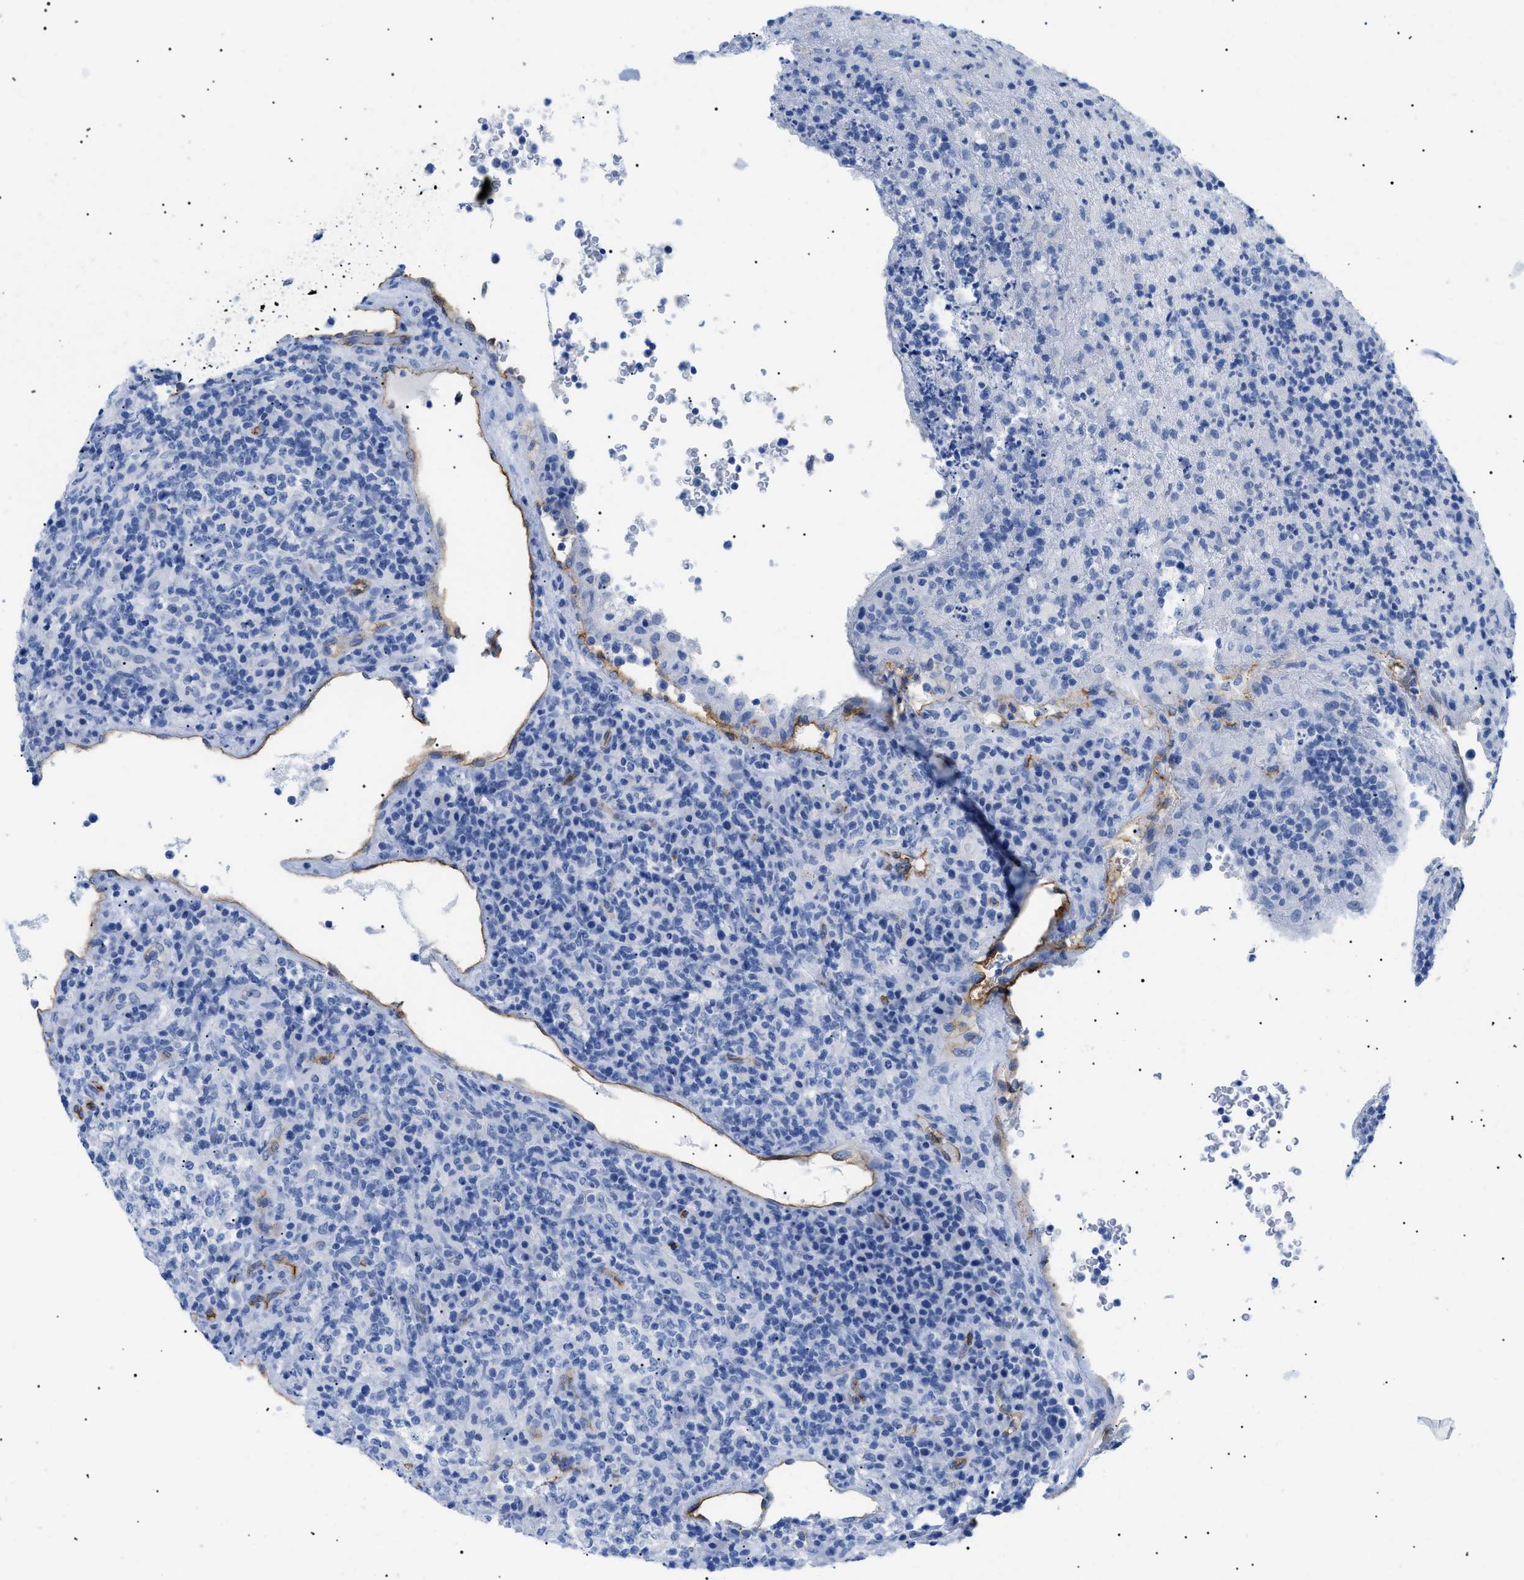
{"staining": {"intensity": "negative", "quantity": "none", "location": "none"}, "tissue": "lymphoma", "cell_type": "Tumor cells", "image_type": "cancer", "snomed": [{"axis": "morphology", "description": "Malignant lymphoma, non-Hodgkin's type, High grade"}, {"axis": "topography", "description": "Lymph node"}], "caption": "This histopathology image is of malignant lymphoma, non-Hodgkin's type (high-grade) stained with IHC to label a protein in brown with the nuclei are counter-stained blue. There is no positivity in tumor cells.", "gene": "PODXL", "patient": {"sex": "female", "age": 76}}